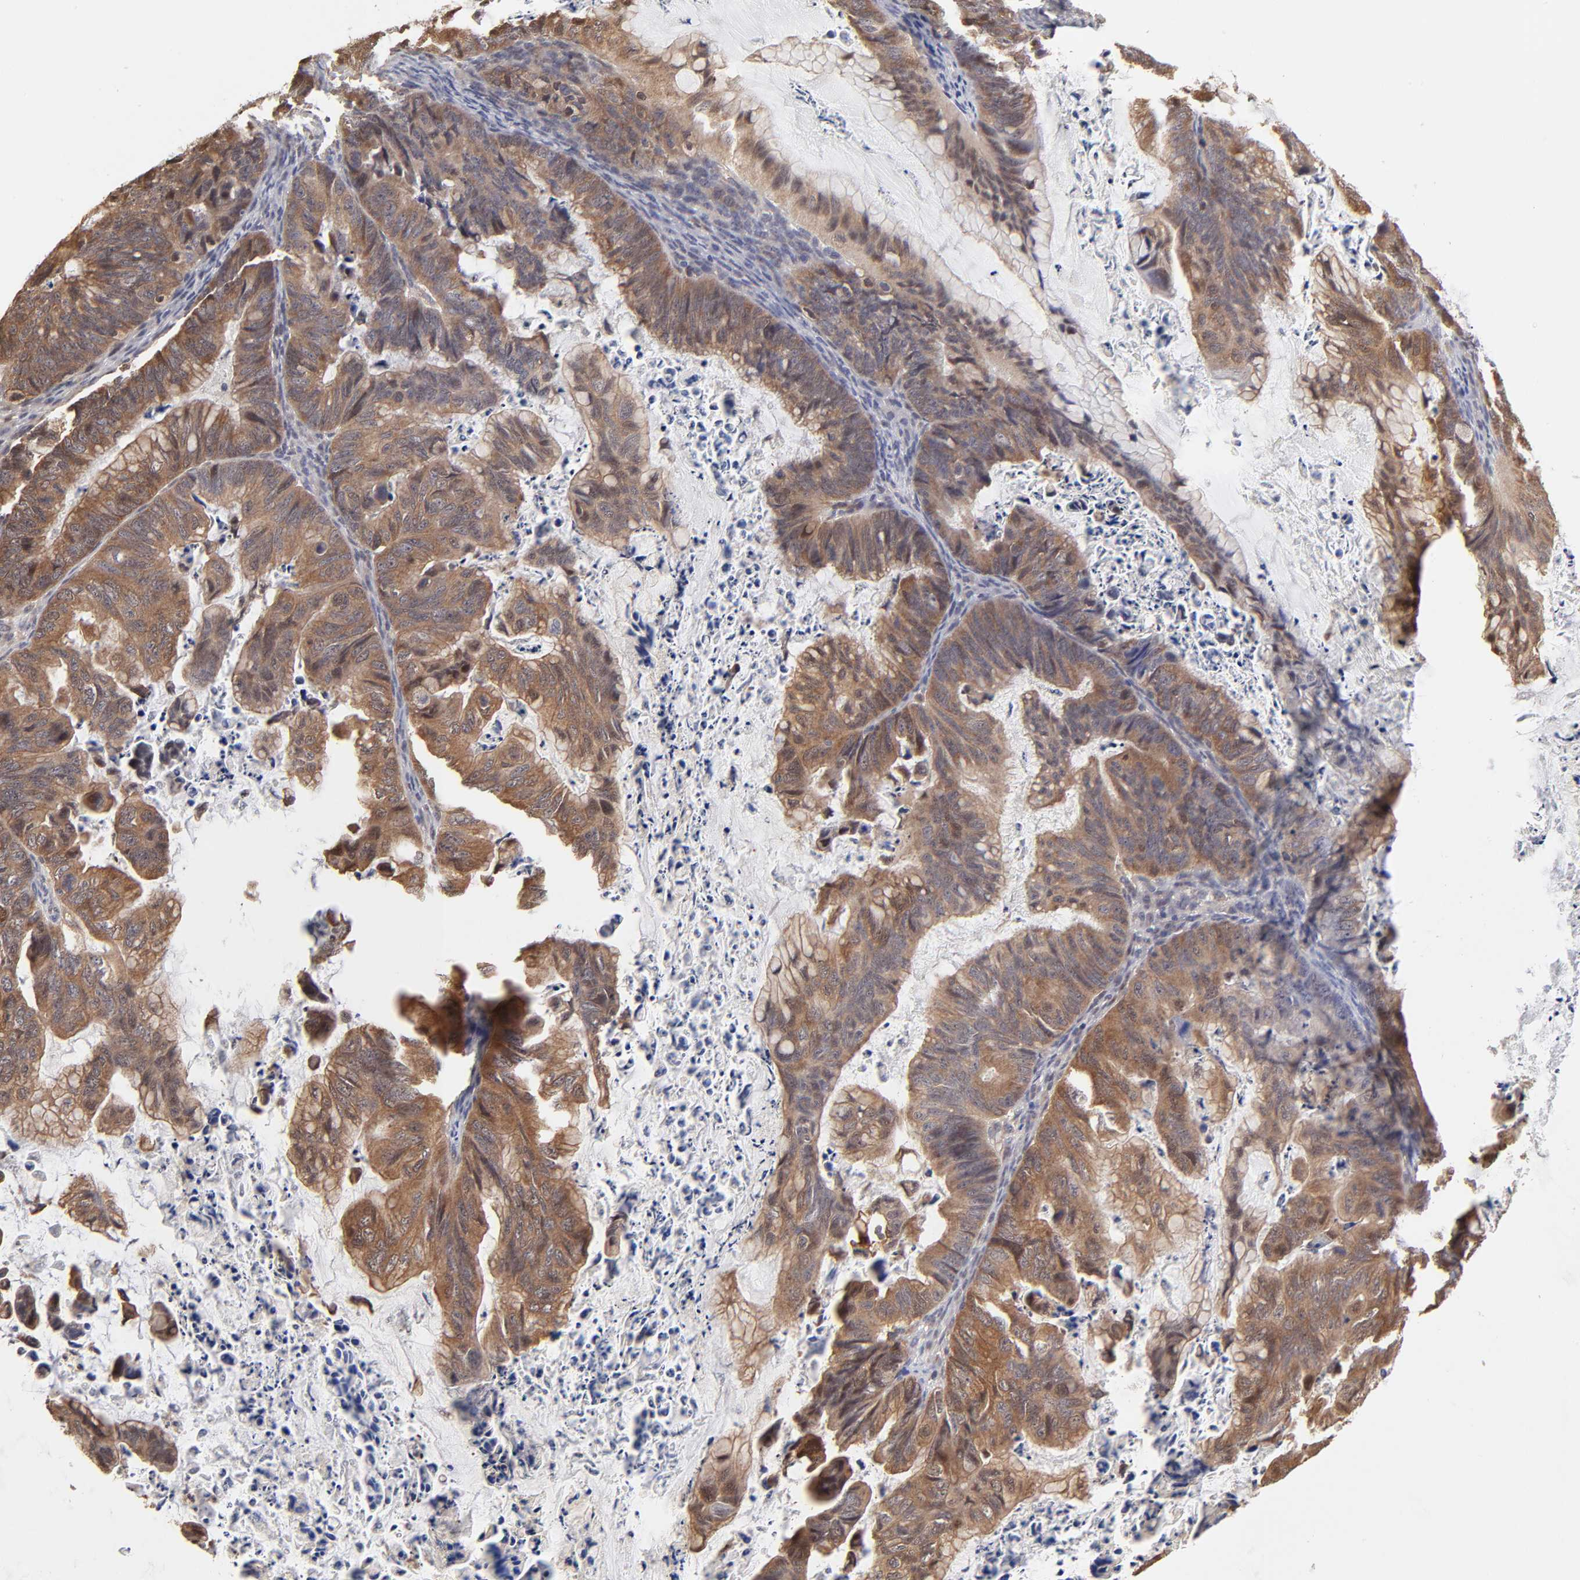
{"staining": {"intensity": "moderate", "quantity": ">75%", "location": "cytoplasmic/membranous"}, "tissue": "ovarian cancer", "cell_type": "Tumor cells", "image_type": "cancer", "snomed": [{"axis": "morphology", "description": "Cystadenocarcinoma, mucinous, NOS"}, {"axis": "topography", "description": "Ovary"}], "caption": "Human ovarian cancer (mucinous cystadenocarcinoma) stained with a brown dye reveals moderate cytoplasmic/membranous positive positivity in approximately >75% of tumor cells.", "gene": "CASP3", "patient": {"sex": "female", "age": 36}}